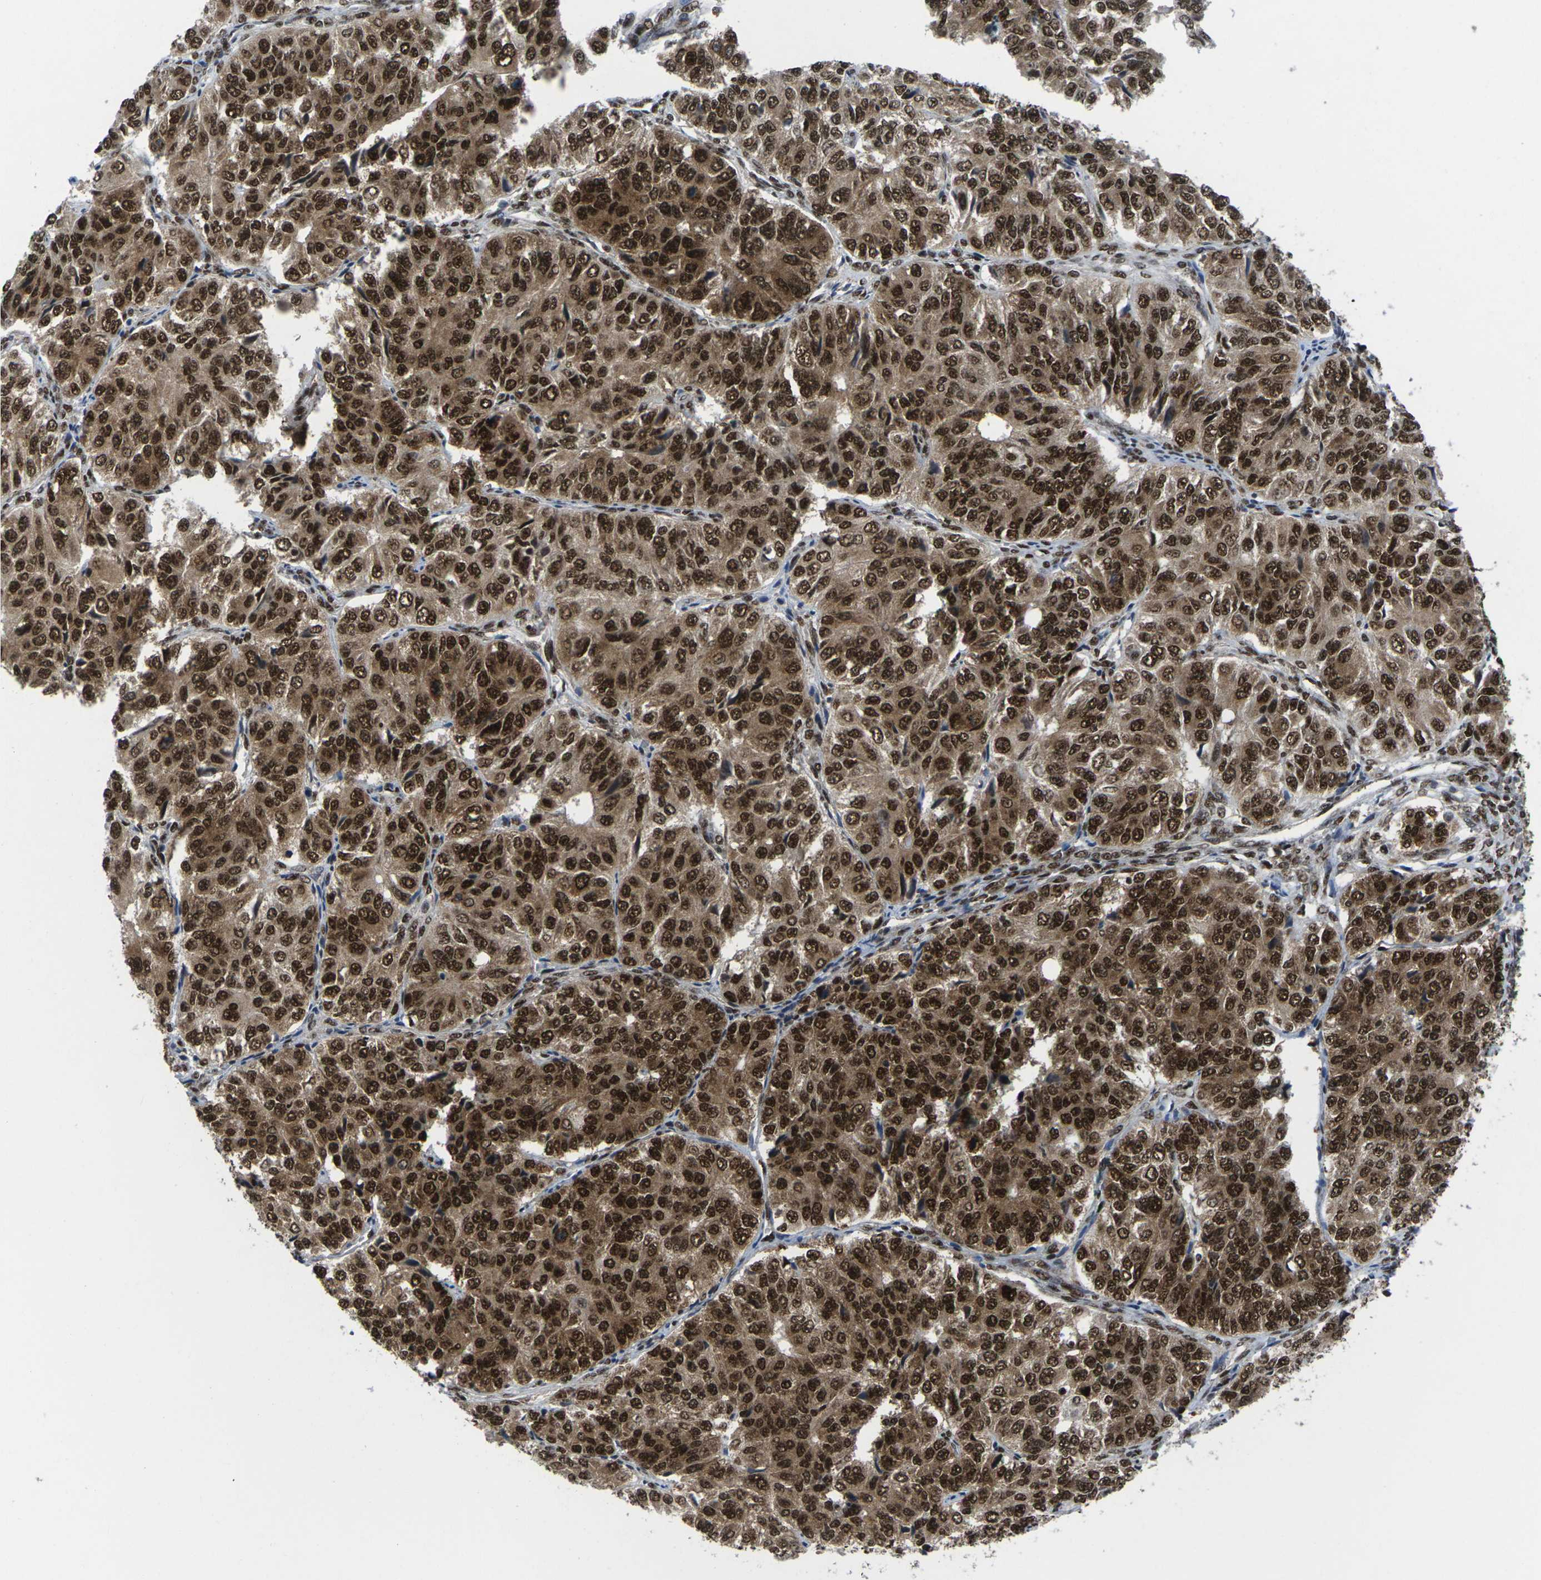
{"staining": {"intensity": "strong", "quantity": ">75%", "location": "cytoplasmic/membranous,nuclear"}, "tissue": "ovarian cancer", "cell_type": "Tumor cells", "image_type": "cancer", "snomed": [{"axis": "morphology", "description": "Carcinoma, endometroid"}, {"axis": "topography", "description": "Ovary"}], "caption": "Tumor cells display high levels of strong cytoplasmic/membranous and nuclear expression in approximately >75% of cells in human ovarian endometroid carcinoma.", "gene": "MAGOH", "patient": {"sex": "female", "age": 51}}